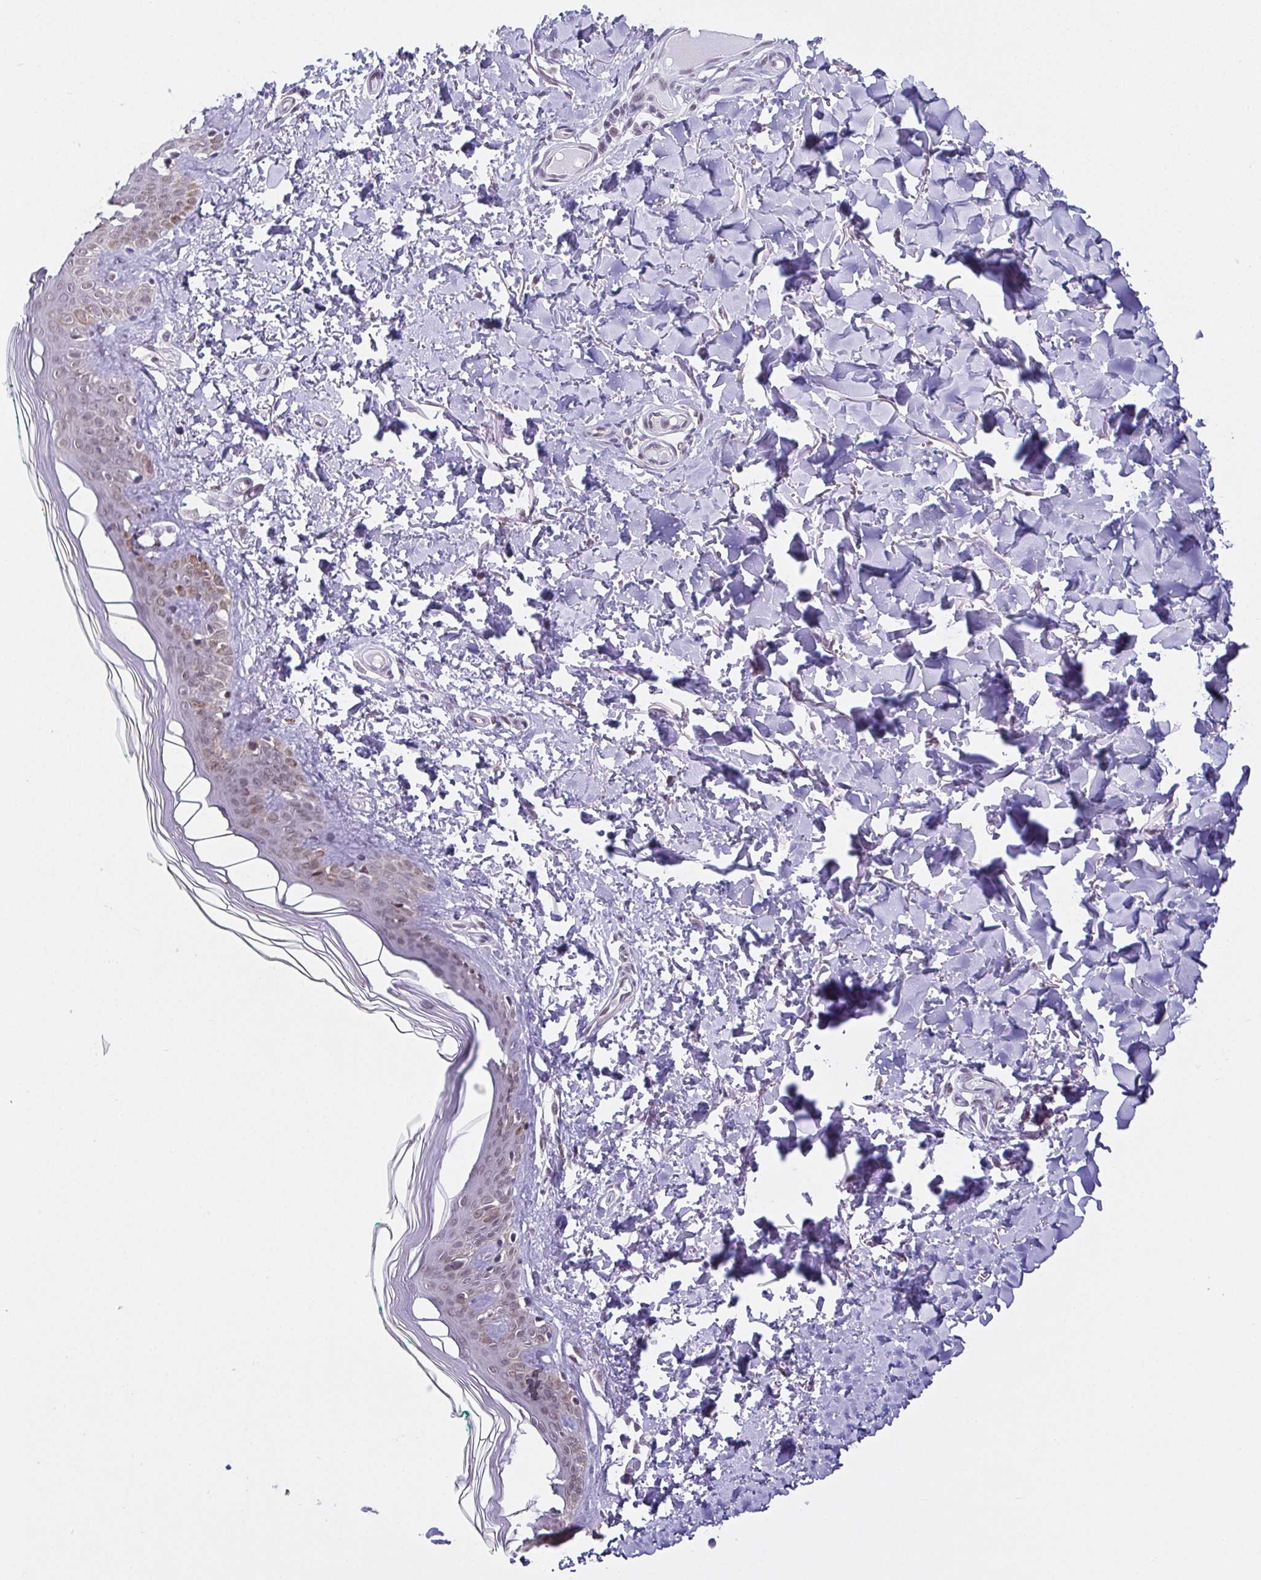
{"staining": {"intensity": "moderate", "quantity": ">75%", "location": "nuclear"}, "tissue": "skin", "cell_type": "Fibroblasts", "image_type": "normal", "snomed": [{"axis": "morphology", "description": "Normal tissue, NOS"}, {"axis": "topography", "description": "Skin"}, {"axis": "topography", "description": "Peripheral nerve tissue"}], "caption": "IHC of benign skin displays medium levels of moderate nuclear positivity in approximately >75% of fibroblasts. The protein of interest is shown in brown color, while the nuclei are stained blue.", "gene": "RBM3", "patient": {"sex": "female", "age": 45}}